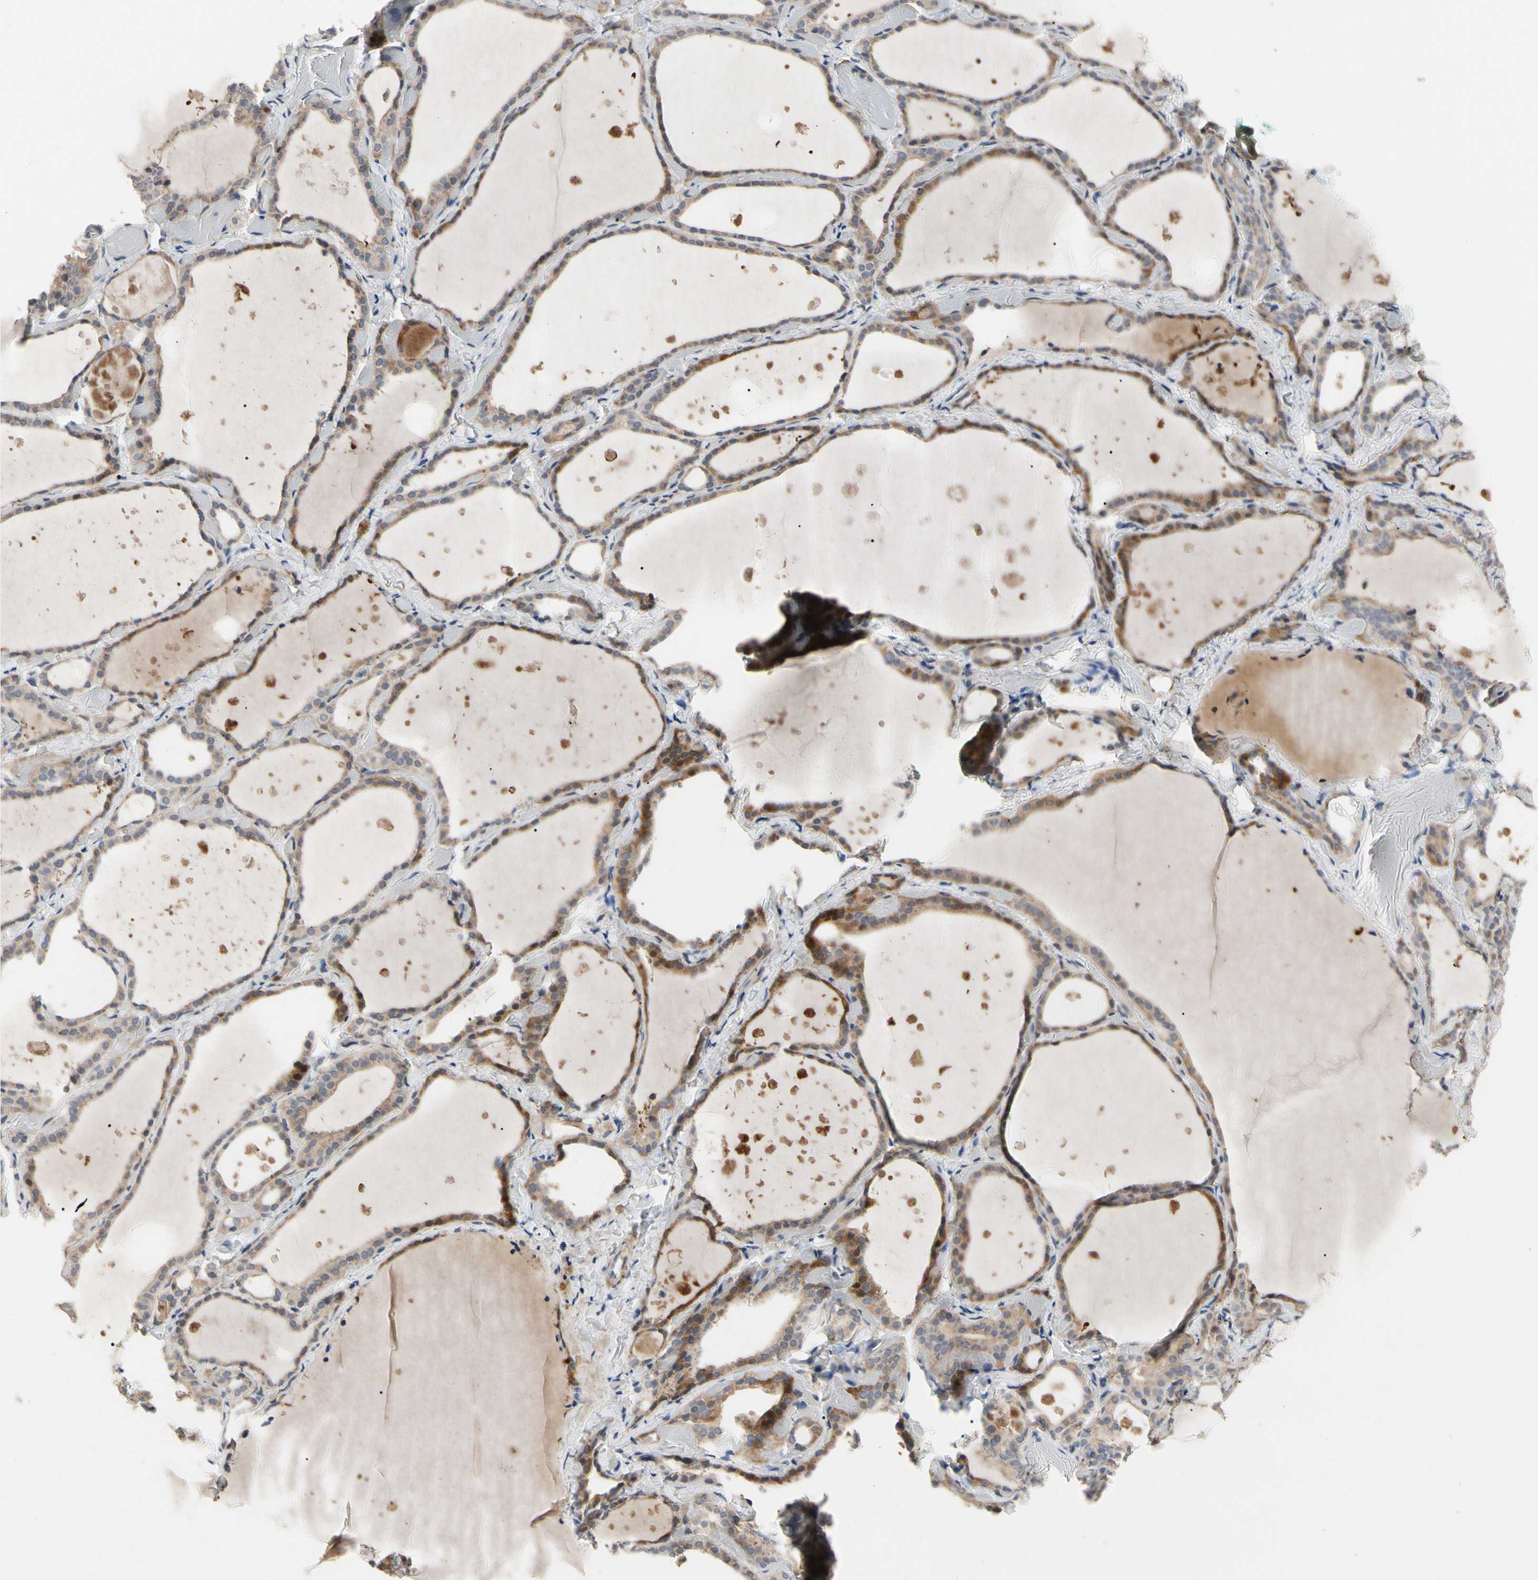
{"staining": {"intensity": "moderate", "quantity": ">75%", "location": "cytoplasmic/membranous"}, "tissue": "thyroid gland", "cell_type": "Glandular cells", "image_type": "normal", "snomed": [{"axis": "morphology", "description": "Normal tissue, NOS"}, {"axis": "topography", "description": "Thyroid gland"}], "caption": "Immunohistochemistry of normal thyroid gland displays medium levels of moderate cytoplasmic/membranous staining in about >75% of glandular cells. The staining is performed using DAB (3,3'-diaminobenzidine) brown chromogen to label protein expression. The nuclei are counter-stained blue using hematoxylin.", "gene": "HMGCR", "patient": {"sex": "female", "age": 44}}